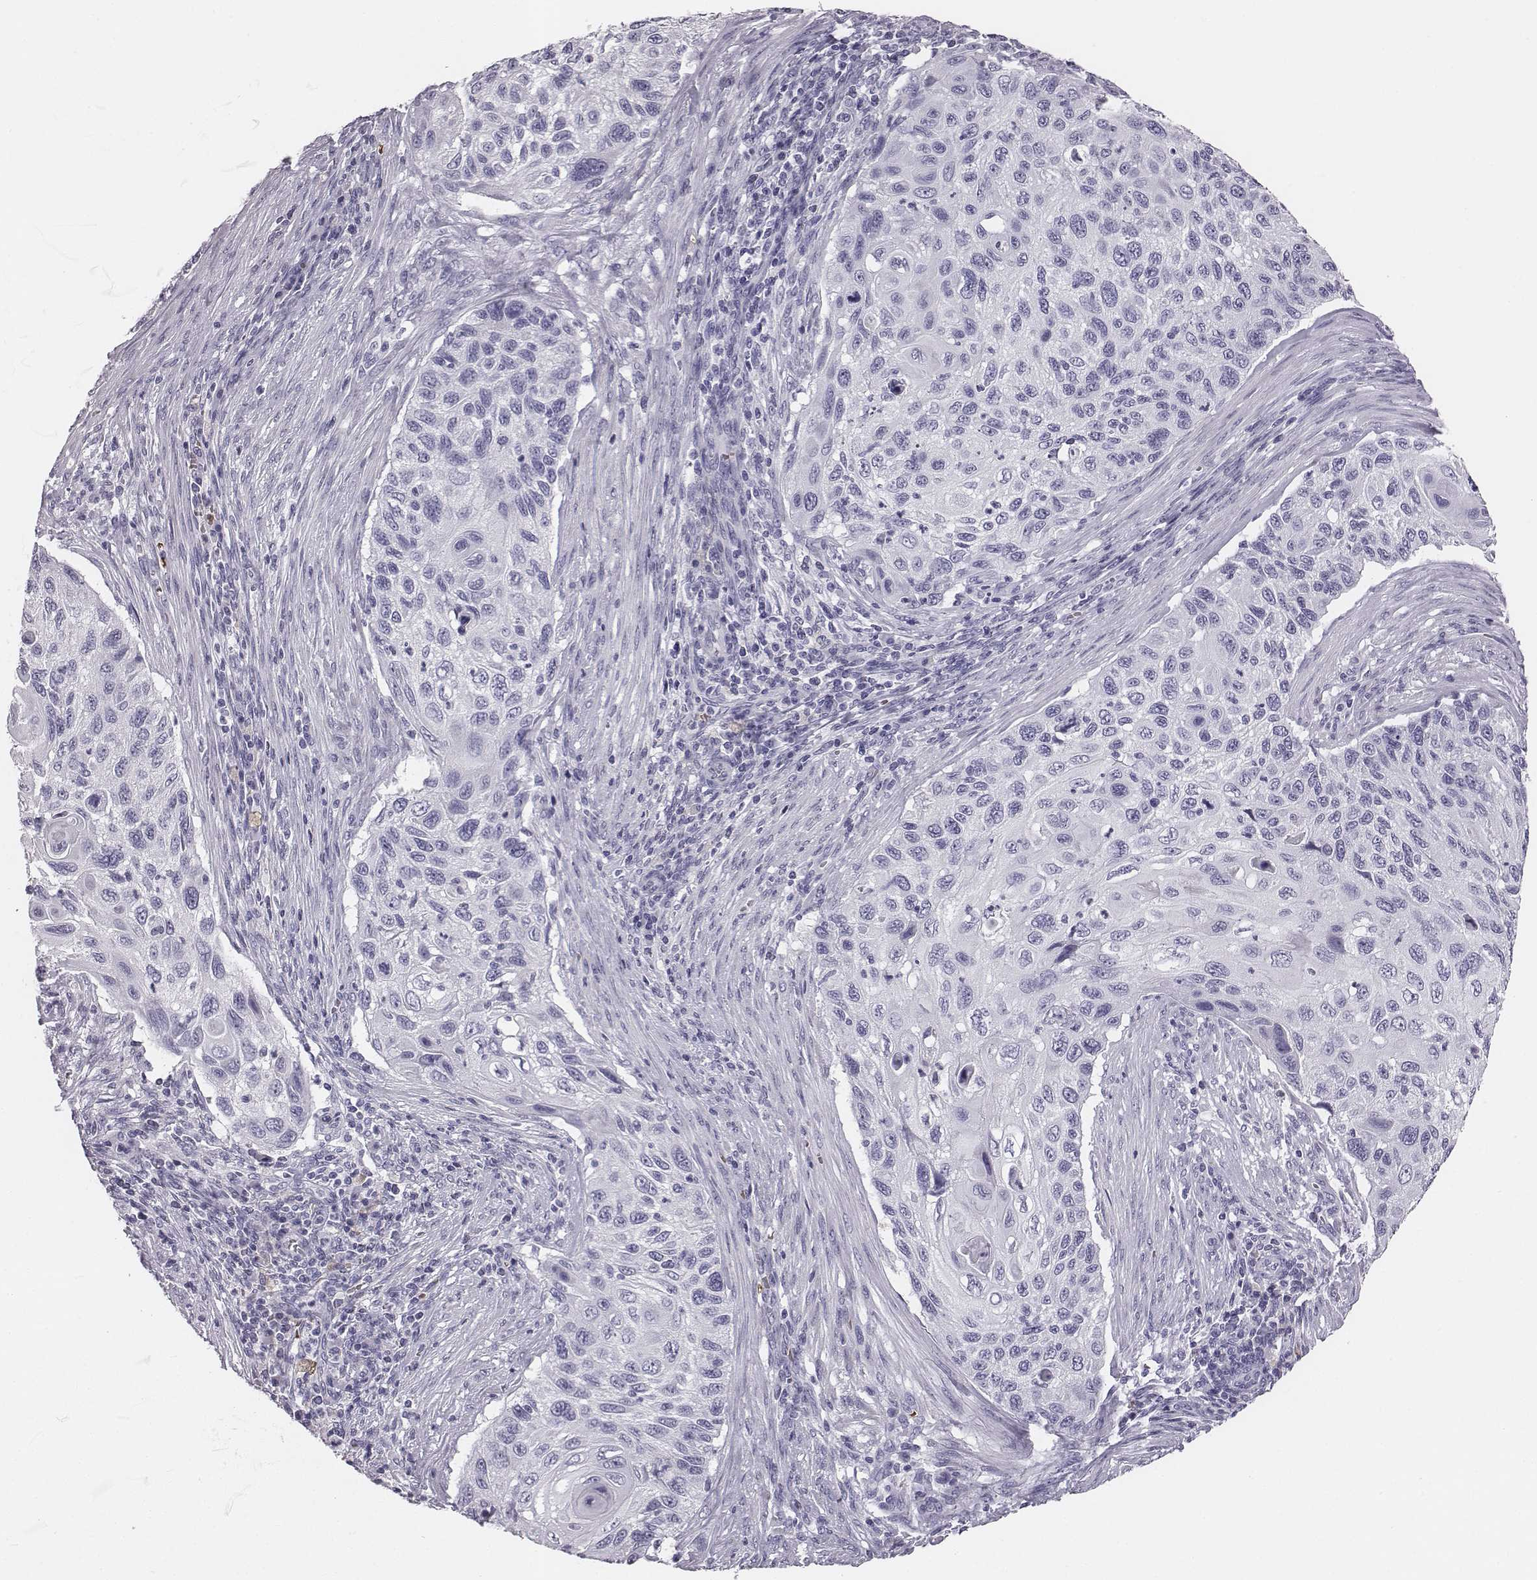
{"staining": {"intensity": "negative", "quantity": "none", "location": "none"}, "tissue": "cervical cancer", "cell_type": "Tumor cells", "image_type": "cancer", "snomed": [{"axis": "morphology", "description": "Squamous cell carcinoma, NOS"}, {"axis": "topography", "description": "Cervix"}], "caption": "Image shows no significant protein positivity in tumor cells of squamous cell carcinoma (cervical).", "gene": "HBZ", "patient": {"sex": "female", "age": 70}}